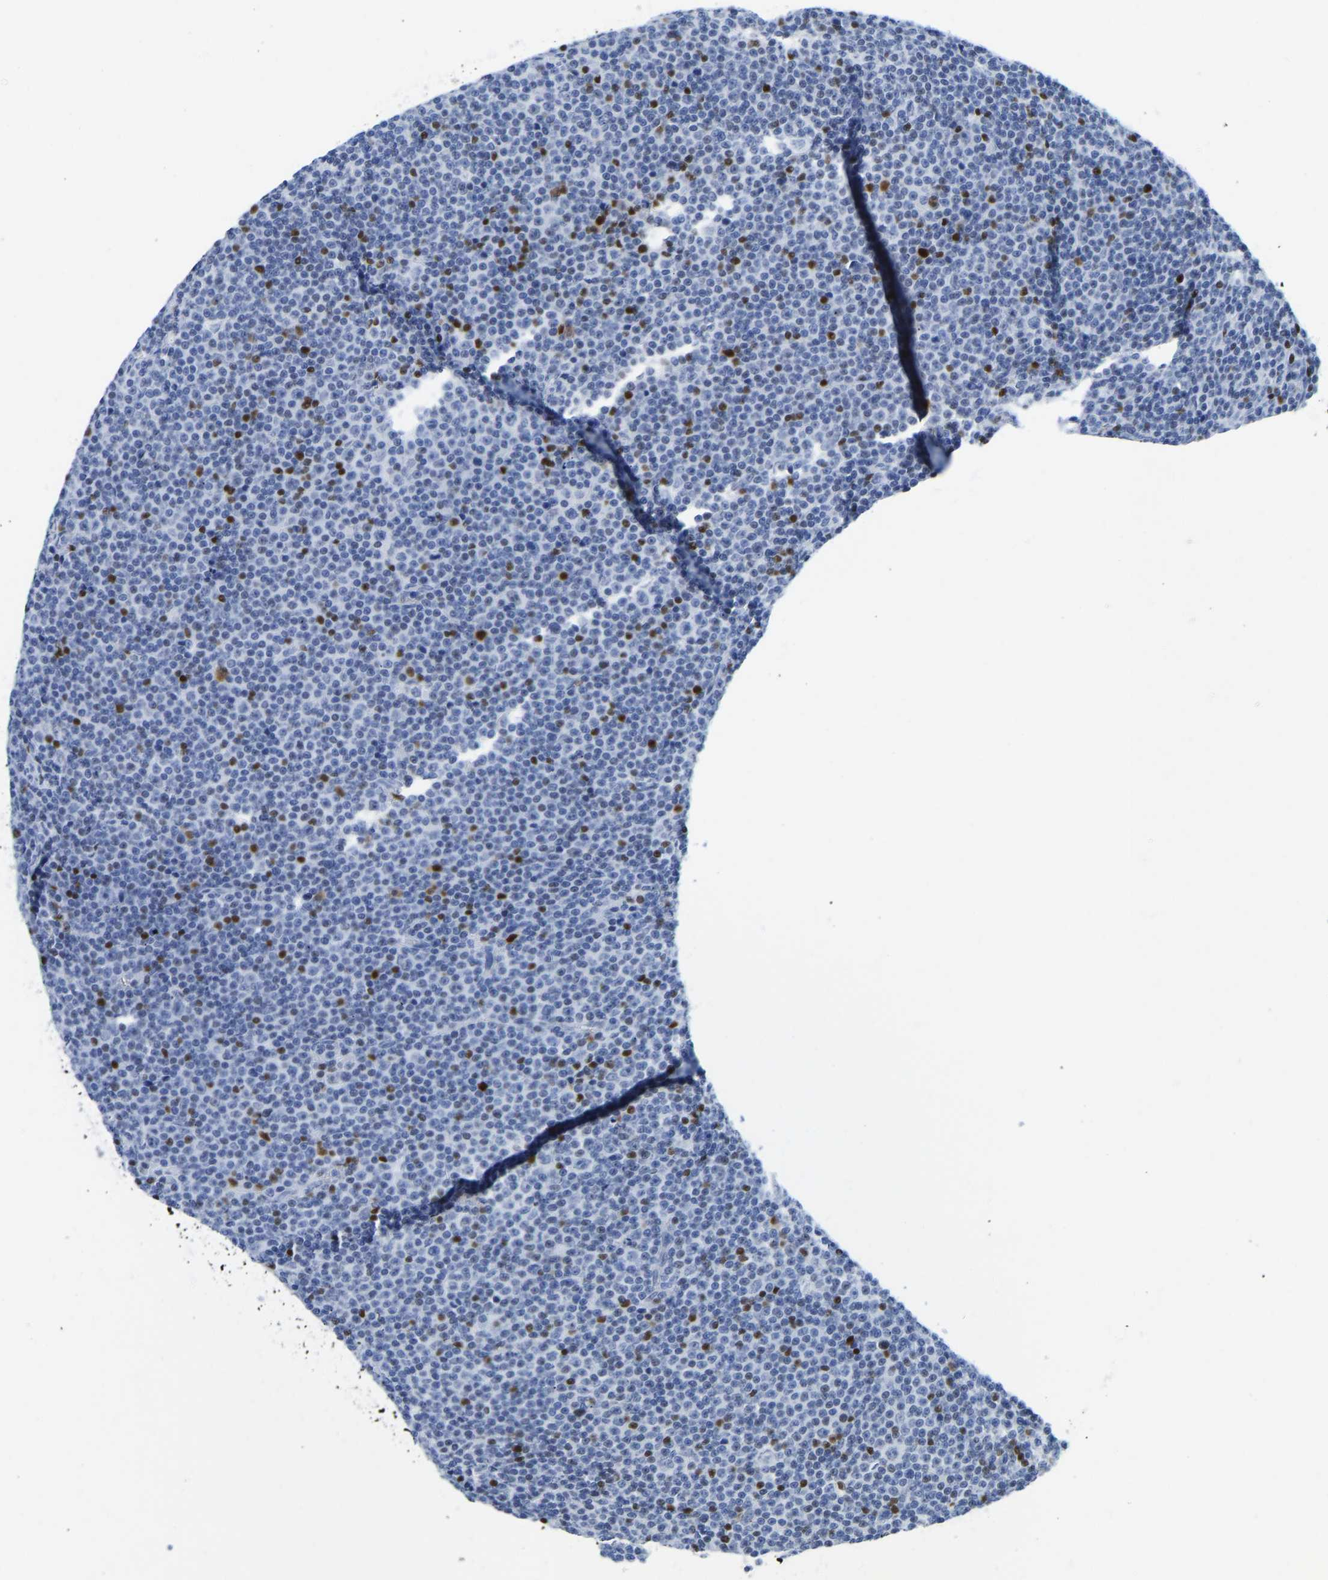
{"staining": {"intensity": "negative", "quantity": "none", "location": "none"}, "tissue": "lymphoma", "cell_type": "Tumor cells", "image_type": "cancer", "snomed": [{"axis": "morphology", "description": "Malignant lymphoma, non-Hodgkin's type, Low grade"}, {"axis": "topography", "description": "Lymph node"}], "caption": "DAB (3,3'-diaminobenzidine) immunohistochemical staining of human malignant lymphoma, non-Hodgkin's type (low-grade) demonstrates no significant positivity in tumor cells. (IHC, brightfield microscopy, high magnification).", "gene": "TCF7", "patient": {"sex": "female", "age": 67}}